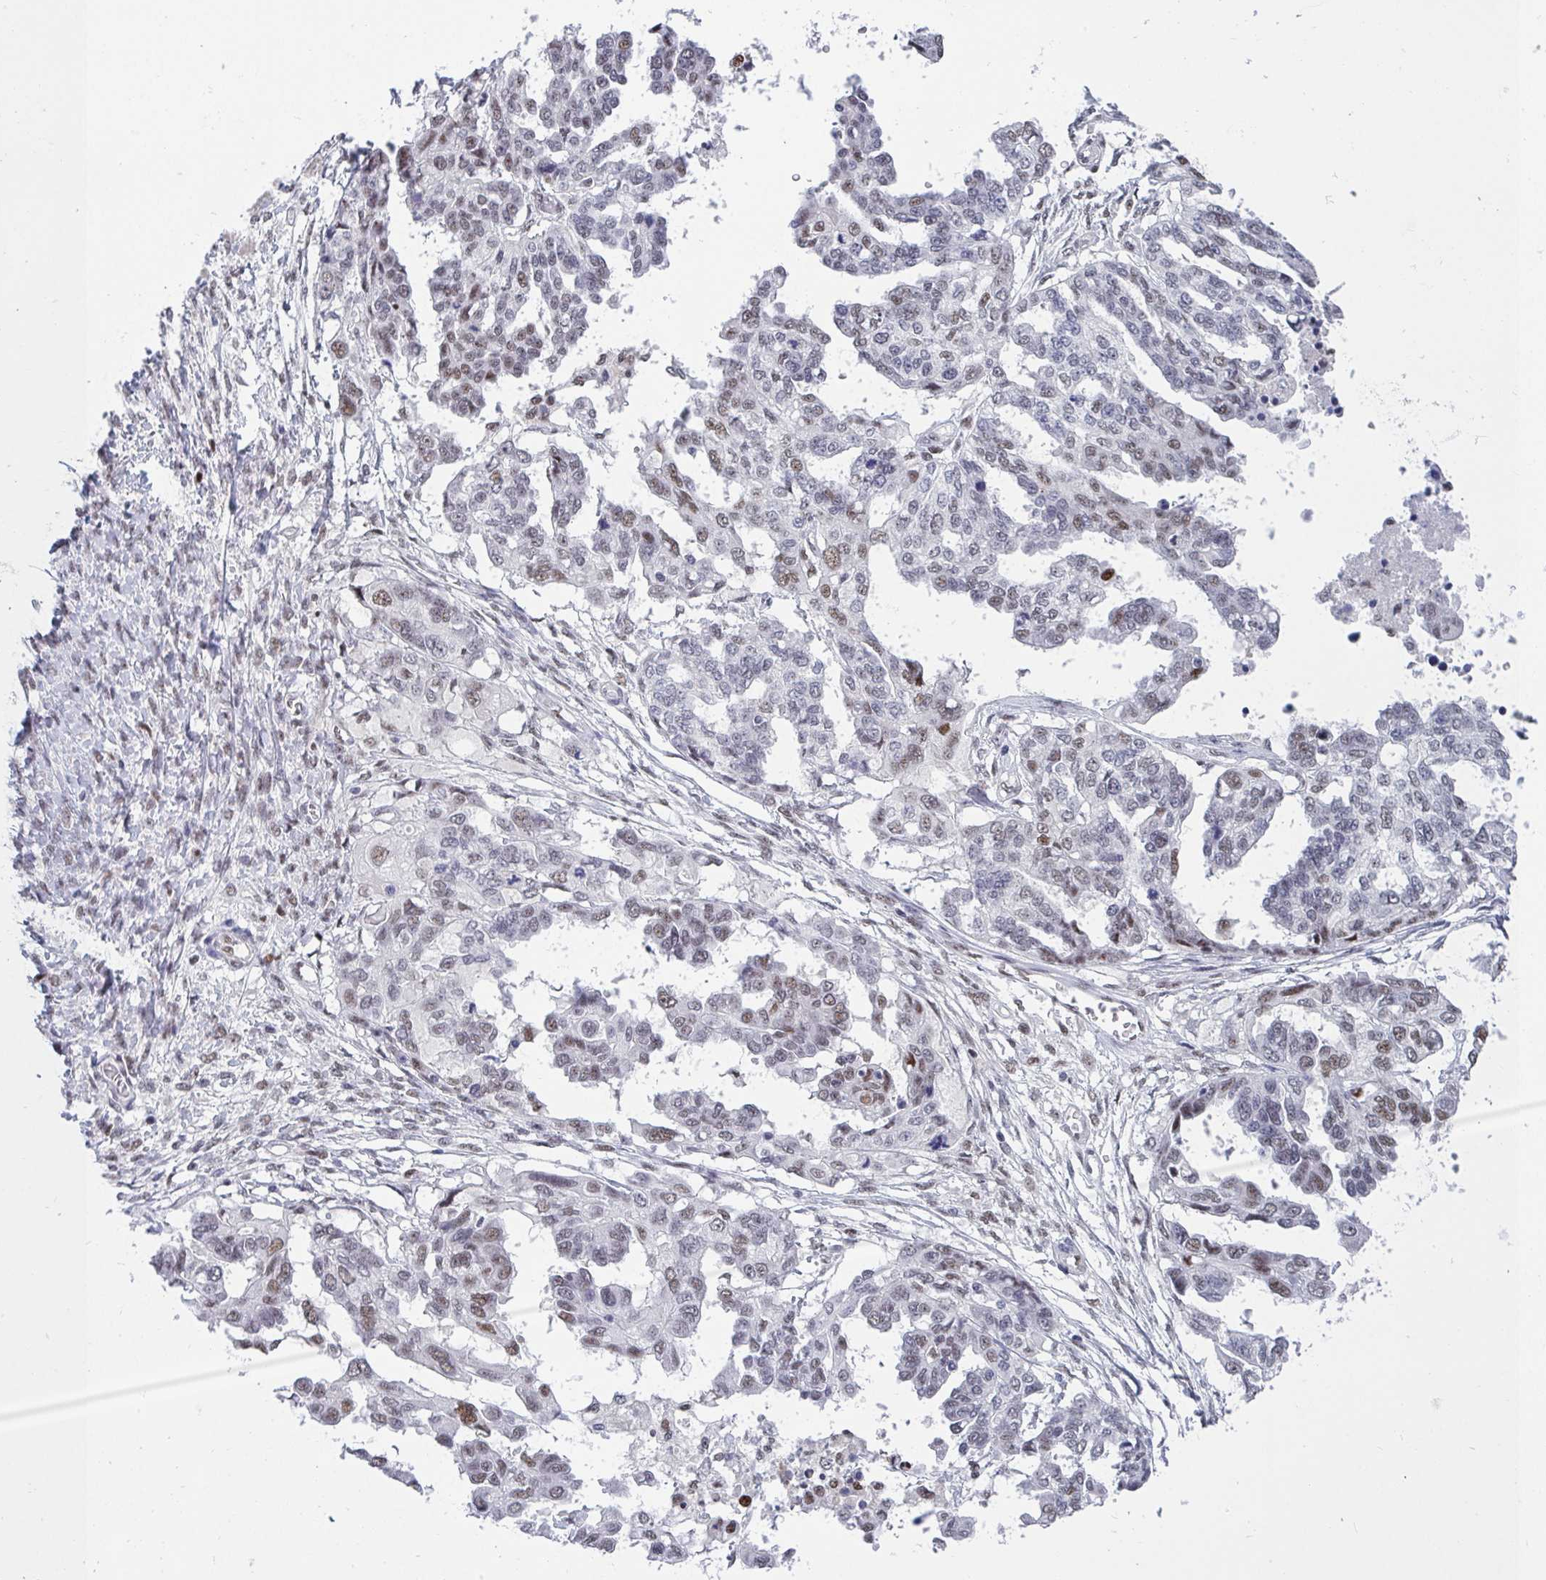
{"staining": {"intensity": "moderate", "quantity": "<25%", "location": "nuclear"}, "tissue": "ovarian cancer", "cell_type": "Tumor cells", "image_type": "cancer", "snomed": [{"axis": "morphology", "description": "Cystadenocarcinoma, serous, NOS"}, {"axis": "topography", "description": "Ovary"}], "caption": "An immunohistochemistry (IHC) photomicrograph of neoplastic tissue is shown. Protein staining in brown highlights moderate nuclear positivity in serous cystadenocarcinoma (ovarian) within tumor cells.", "gene": "JDP2", "patient": {"sex": "female", "age": 53}}